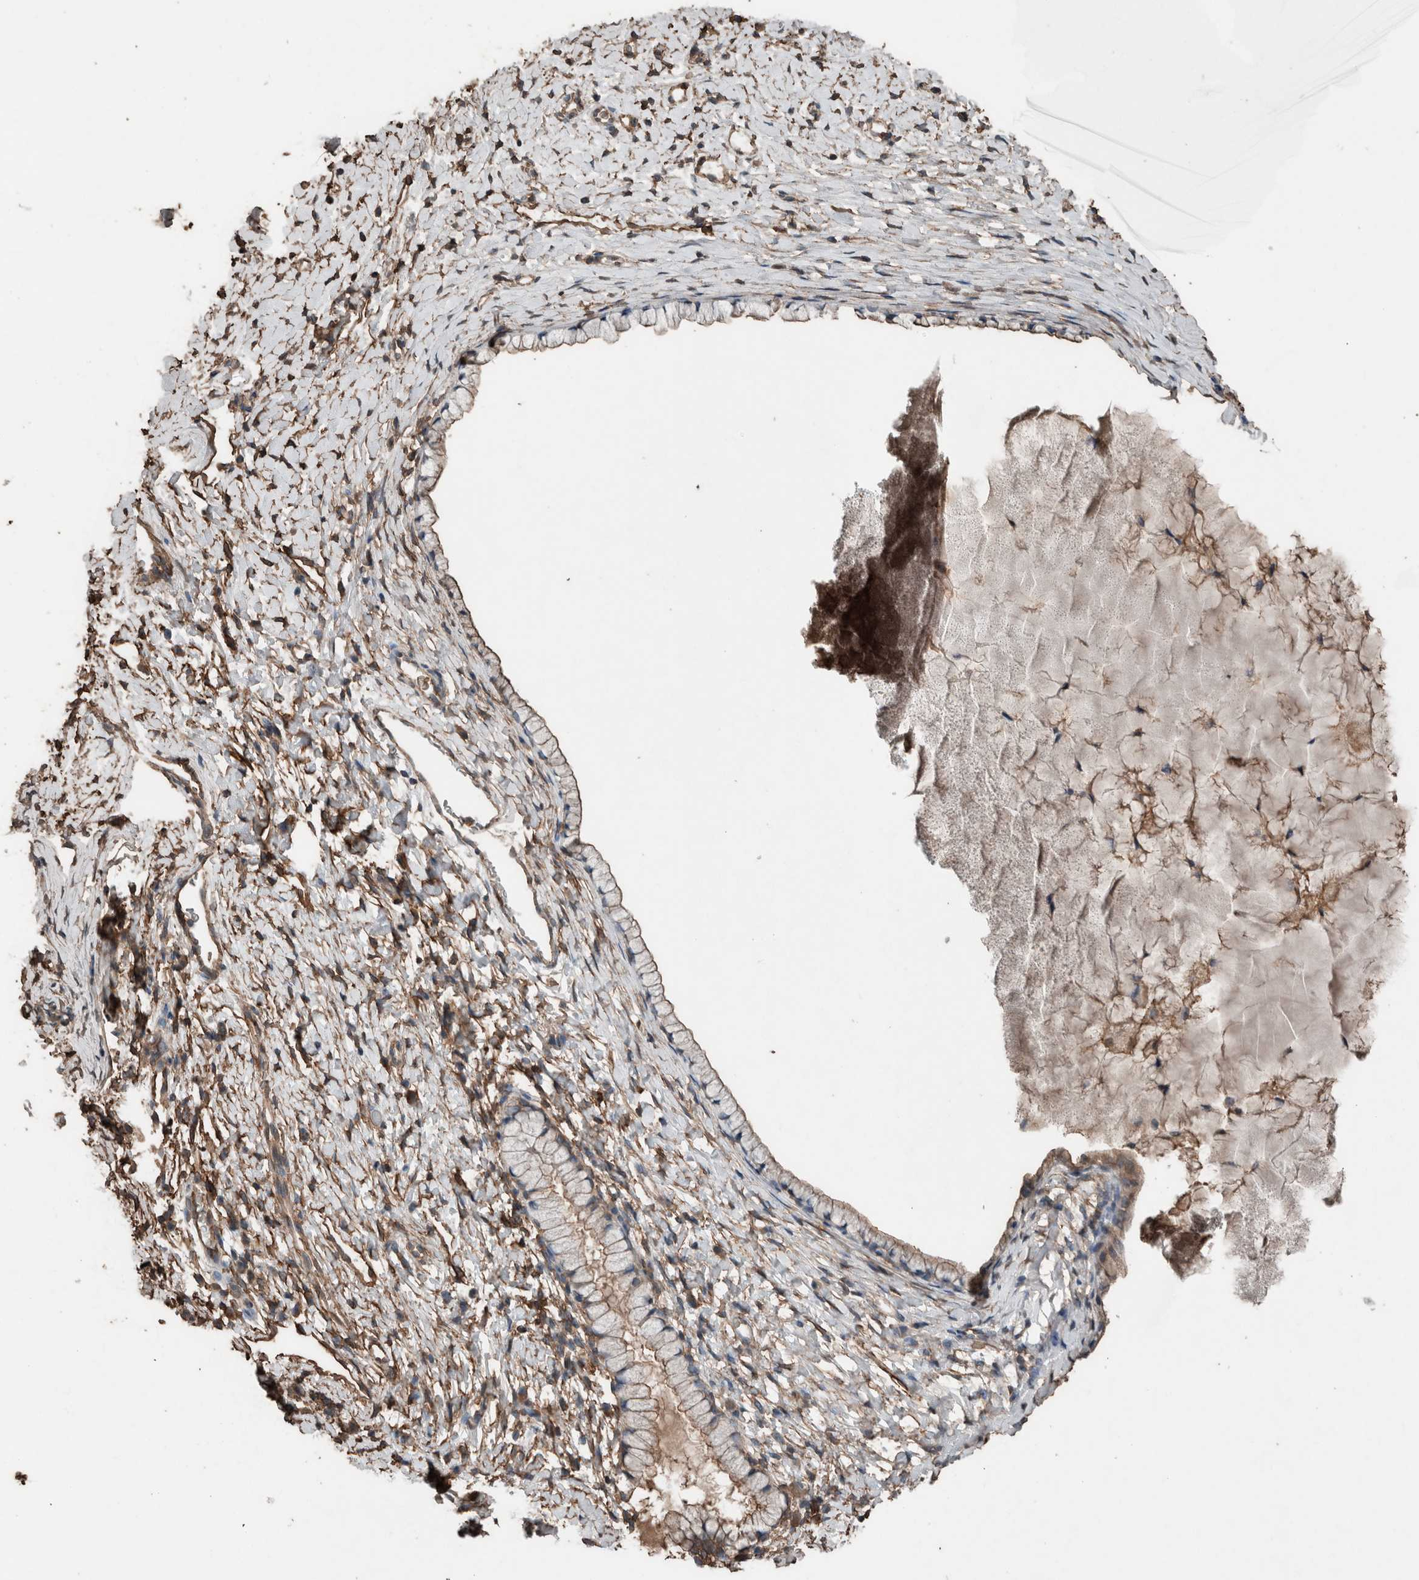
{"staining": {"intensity": "weak", "quantity": ">75%", "location": "cytoplasmic/membranous"}, "tissue": "cervix", "cell_type": "Glandular cells", "image_type": "normal", "snomed": [{"axis": "morphology", "description": "Normal tissue, NOS"}, {"axis": "topography", "description": "Cervix"}], "caption": "A brown stain highlights weak cytoplasmic/membranous positivity of a protein in glandular cells of unremarkable cervix. (Brightfield microscopy of DAB IHC at high magnification).", "gene": "S100A10", "patient": {"sex": "female", "age": 72}}